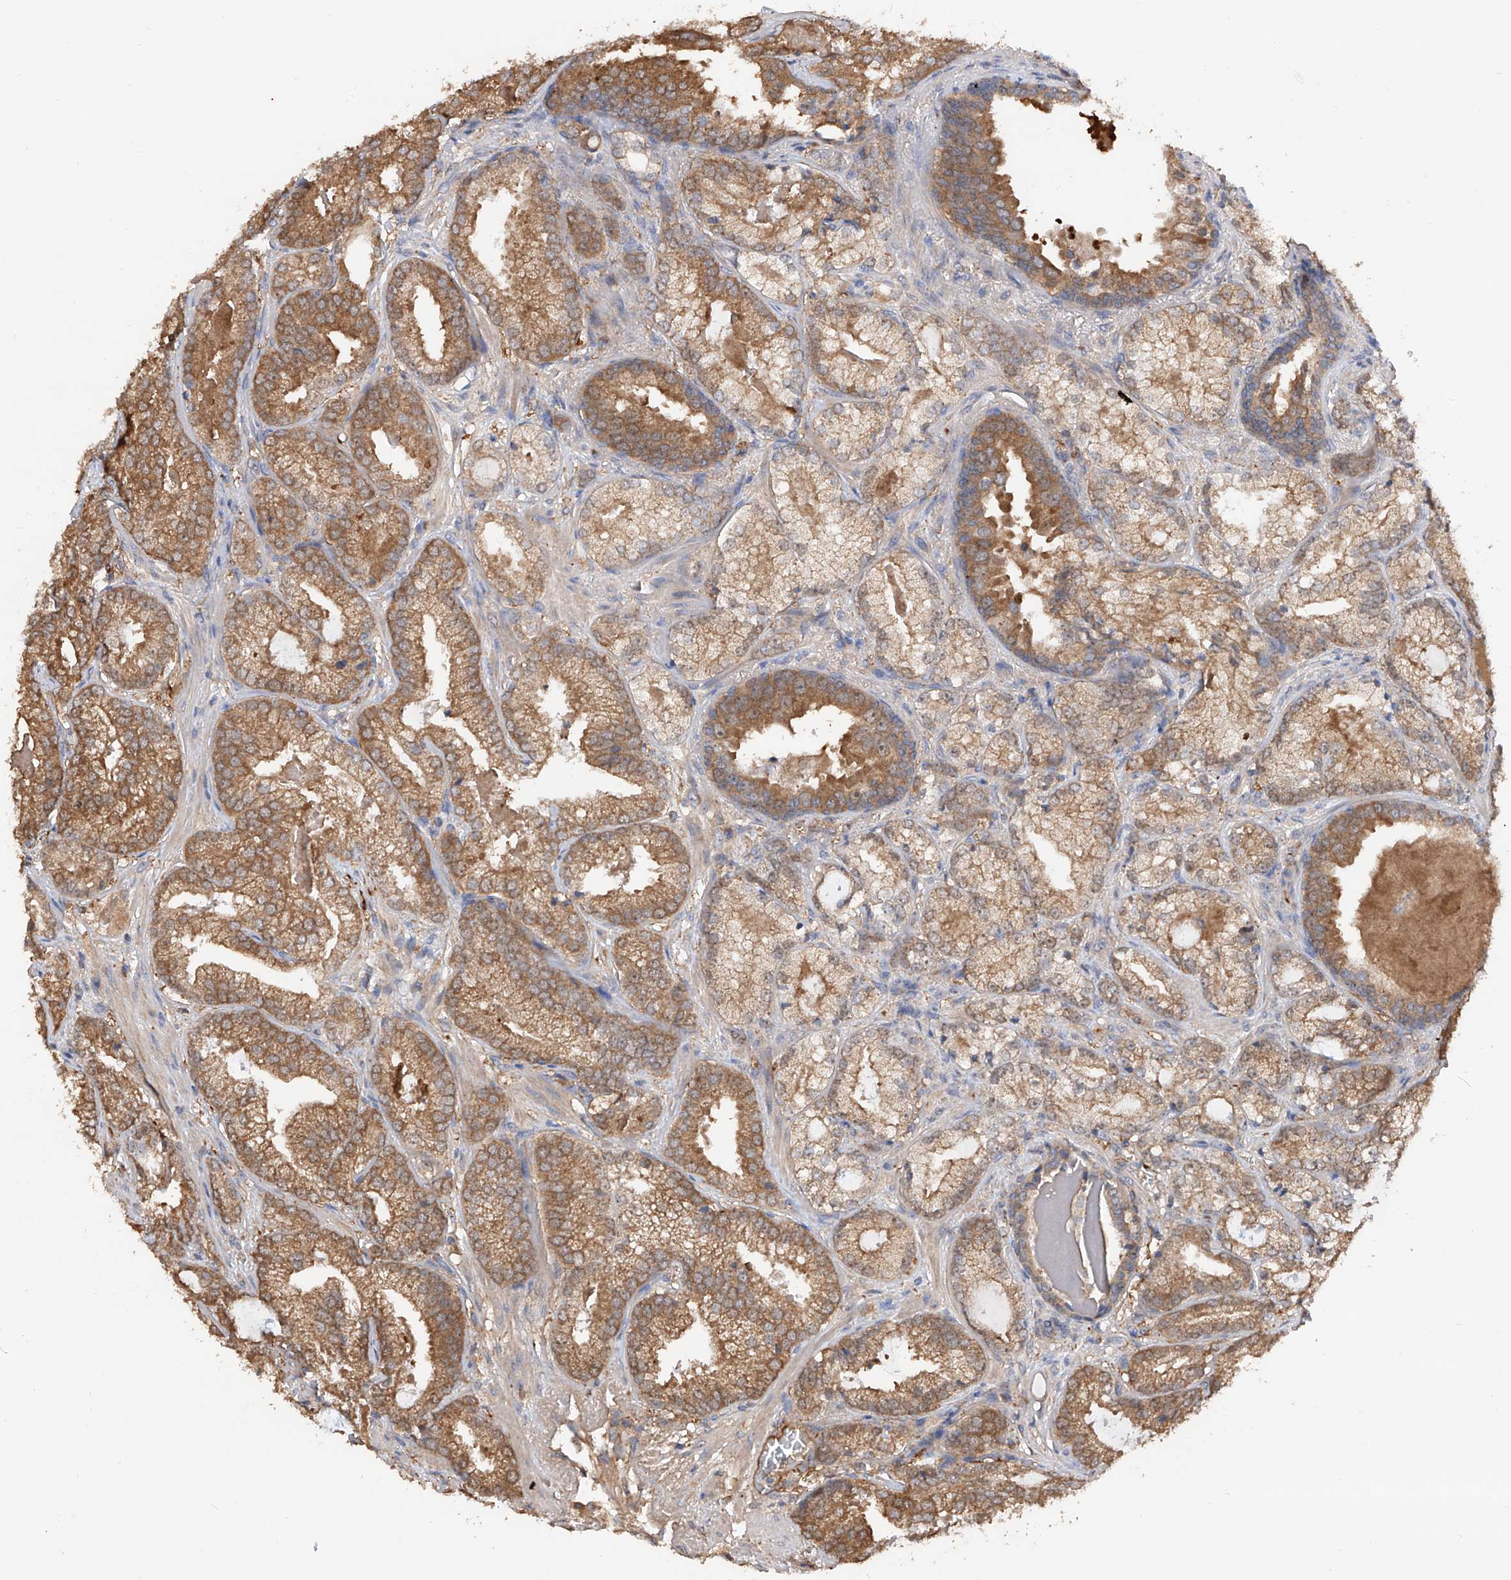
{"staining": {"intensity": "moderate", "quantity": ">75%", "location": "cytoplasmic/membranous"}, "tissue": "prostate cancer", "cell_type": "Tumor cells", "image_type": "cancer", "snomed": [{"axis": "morphology", "description": "Normal morphology"}, {"axis": "morphology", "description": "Adenocarcinoma, Low grade"}, {"axis": "topography", "description": "Prostate"}], "caption": "Protein expression analysis of human prostate cancer reveals moderate cytoplasmic/membranous positivity in about >75% of tumor cells.", "gene": "EDN1", "patient": {"sex": "male", "age": 72}}